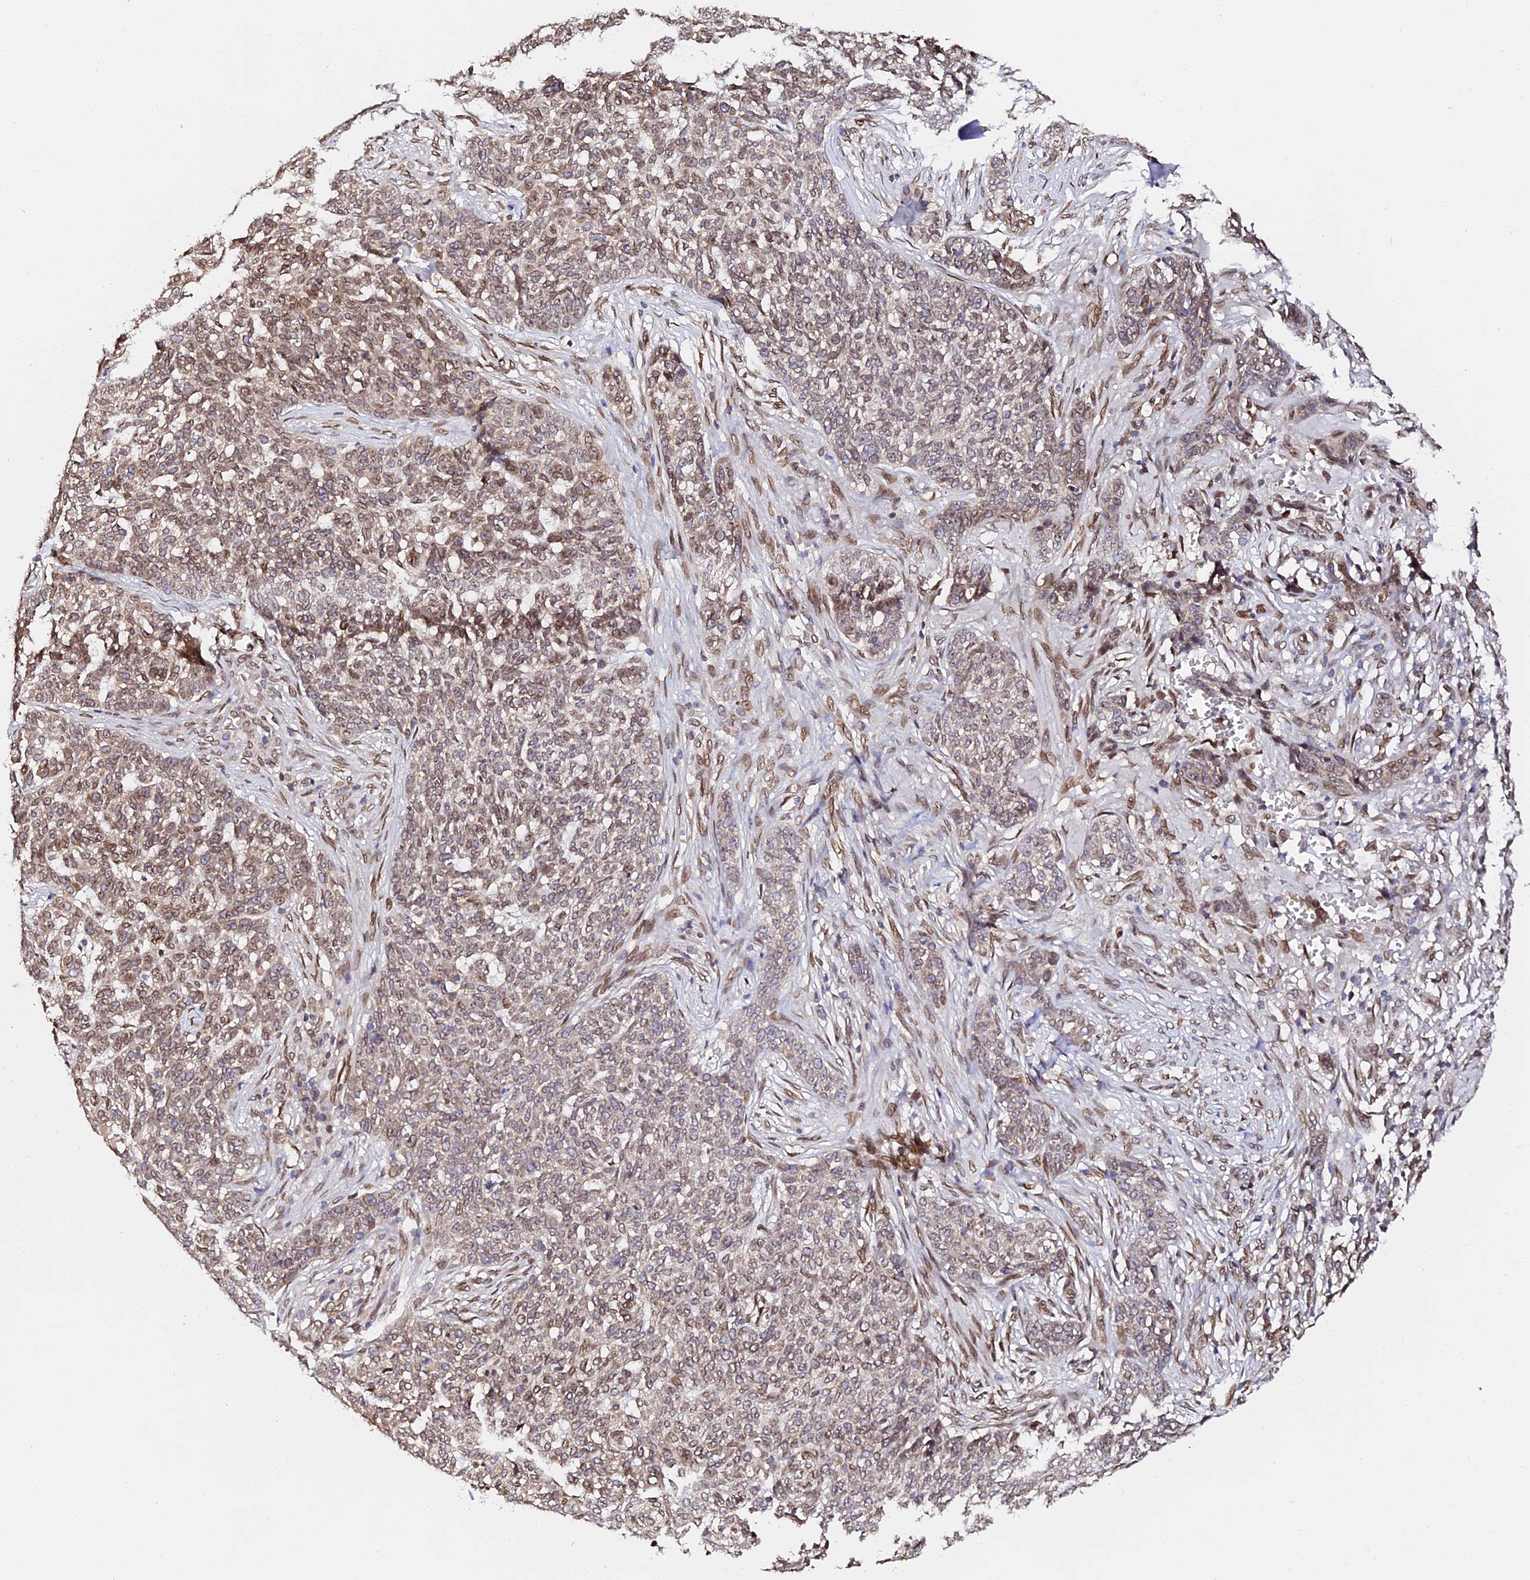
{"staining": {"intensity": "moderate", "quantity": "<25%", "location": "cytoplasmic/membranous,nuclear"}, "tissue": "skin cancer", "cell_type": "Tumor cells", "image_type": "cancer", "snomed": [{"axis": "morphology", "description": "Basal cell carcinoma"}, {"axis": "topography", "description": "Skin"}], "caption": "Skin basal cell carcinoma stained with a protein marker reveals moderate staining in tumor cells.", "gene": "ANAPC5", "patient": {"sex": "male", "age": 85}}